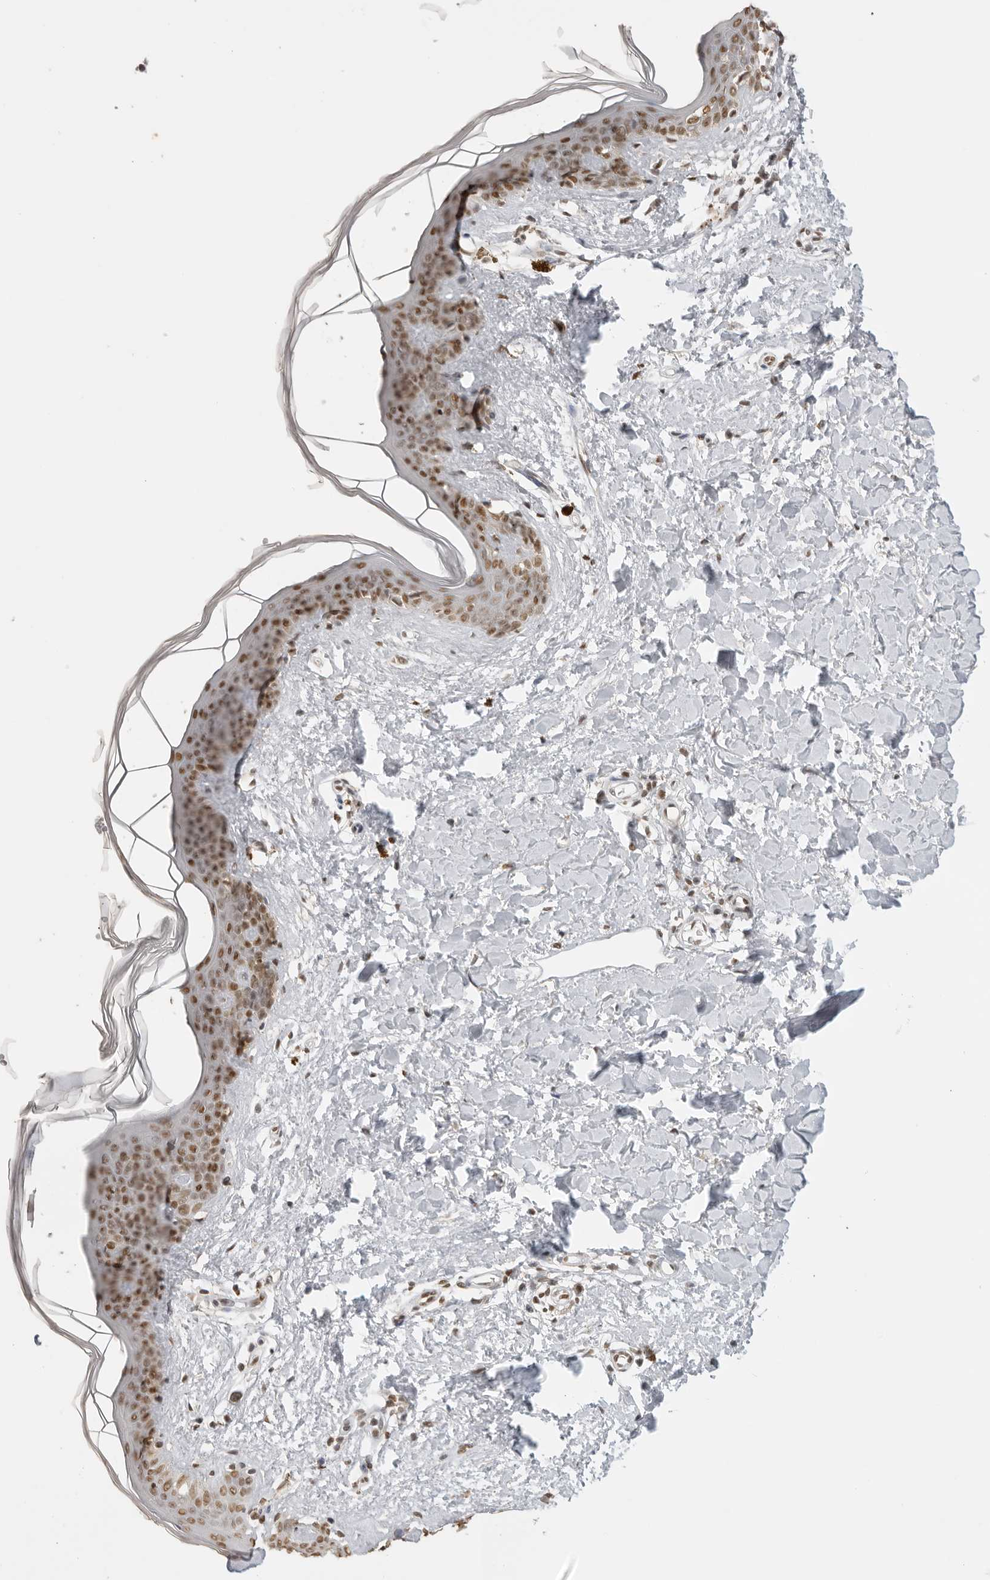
{"staining": {"intensity": "moderate", "quantity": ">75%", "location": "nuclear"}, "tissue": "skin", "cell_type": "Fibroblasts", "image_type": "normal", "snomed": [{"axis": "morphology", "description": "Normal tissue, NOS"}, {"axis": "topography", "description": "Skin"}], "caption": "Skin stained with immunohistochemistry (IHC) exhibits moderate nuclear staining in approximately >75% of fibroblasts. Nuclei are stained in blue.", "gene": "RPA2", "patient": {"sex": "female", "age": 46}}